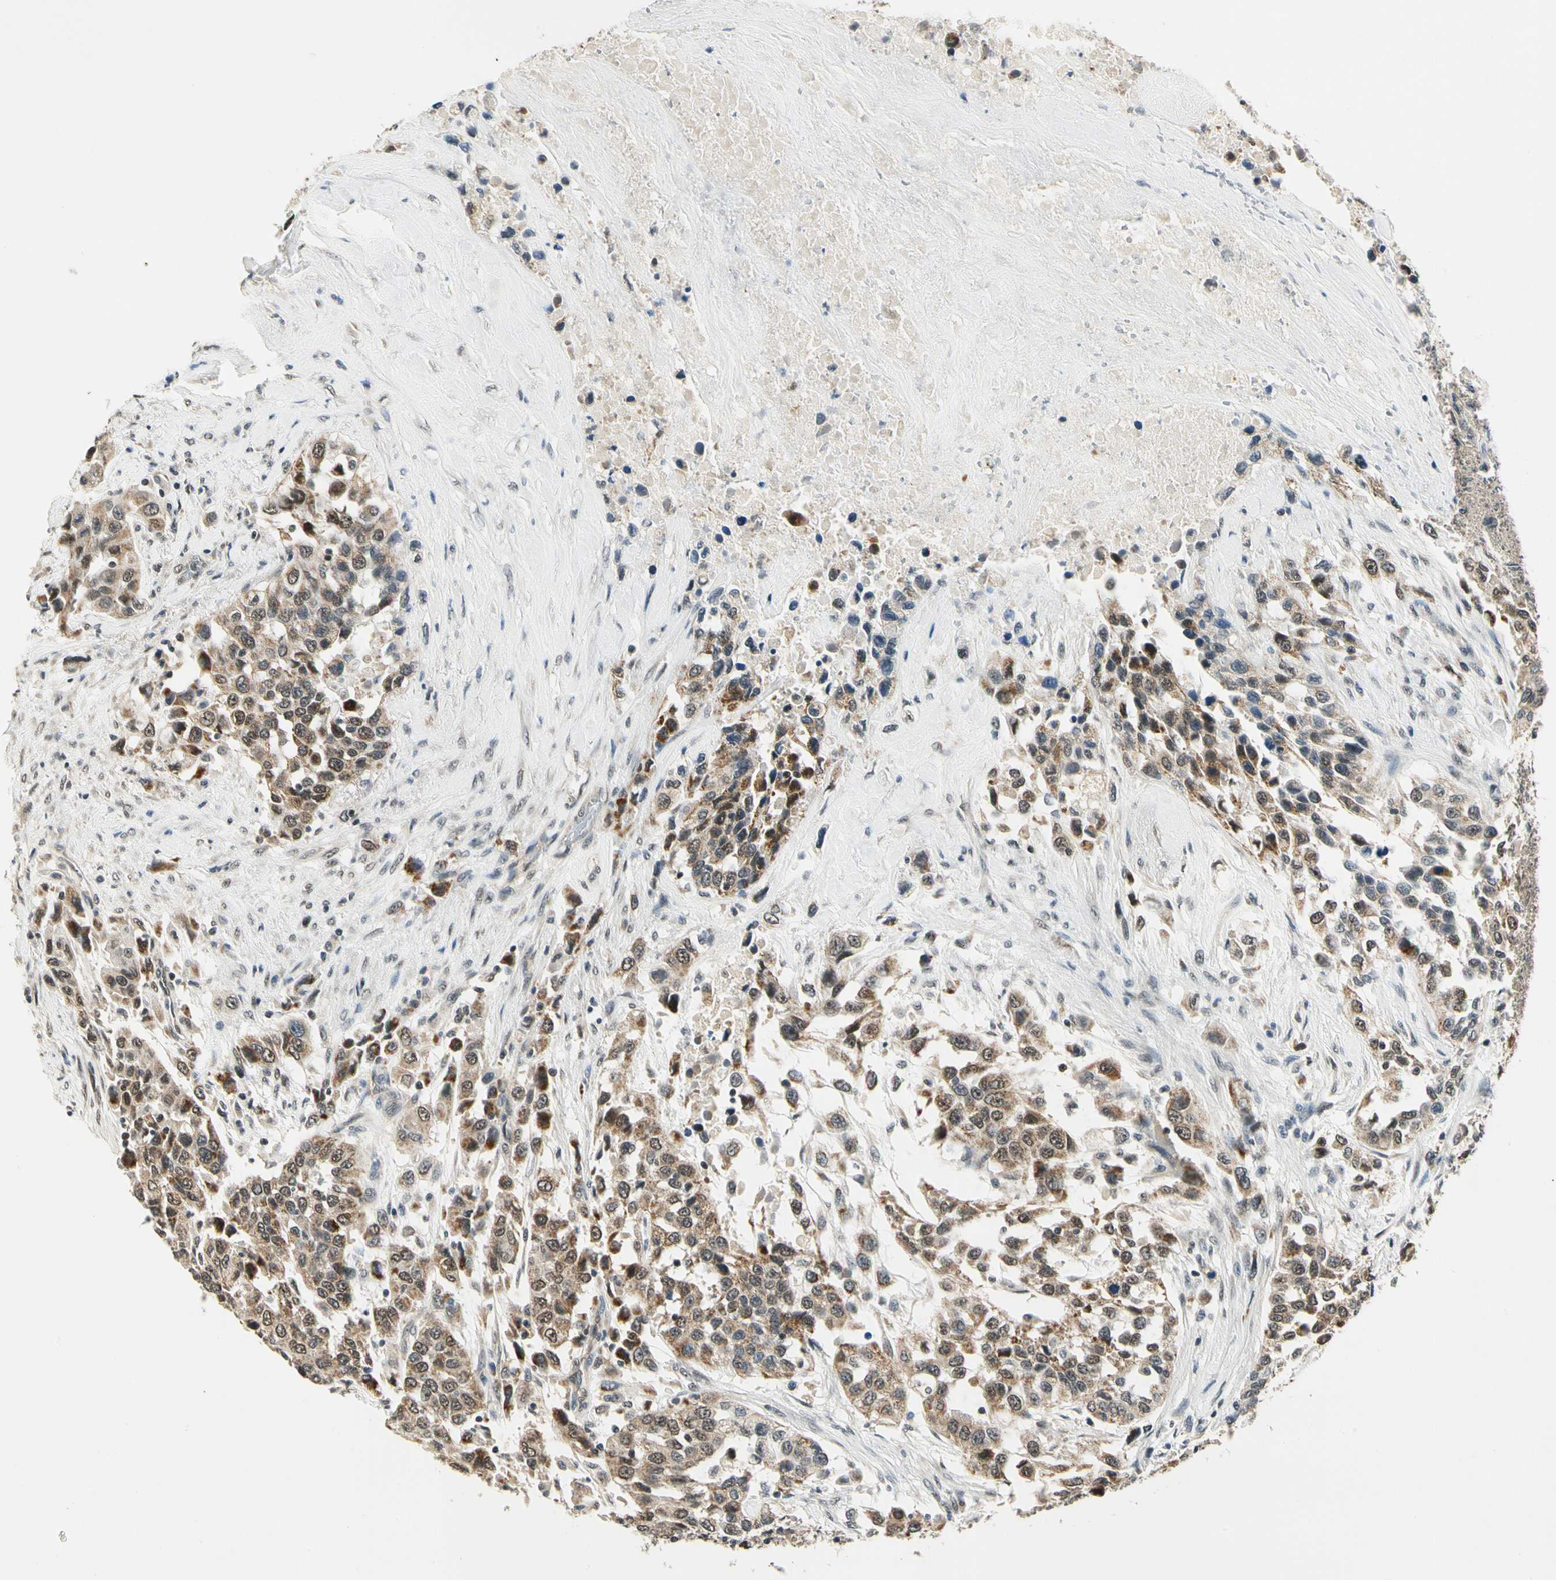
{"staining": {"intensity": "strong", "quantity": ">75%", "location": "cytoplasmic/membranous"}, "tissue": "urothelial cancer", "cell_type": "Tumor cells", "image_type": "cancer", "snomed": [{"axis": "morphology", "description": "Urothelial carcinoma, High grade"}, {"axis": "topography", "description": "Urinary bladder"}], "caption": "The photomicrograph displays immunohistochemical staining of urothelial cancer. There is strong cytoplasmic/membranous positivity is present in approximately >75% of tumor cells.", "gene": "PDK2", "patient": {"sex": "female", "age": 80}}